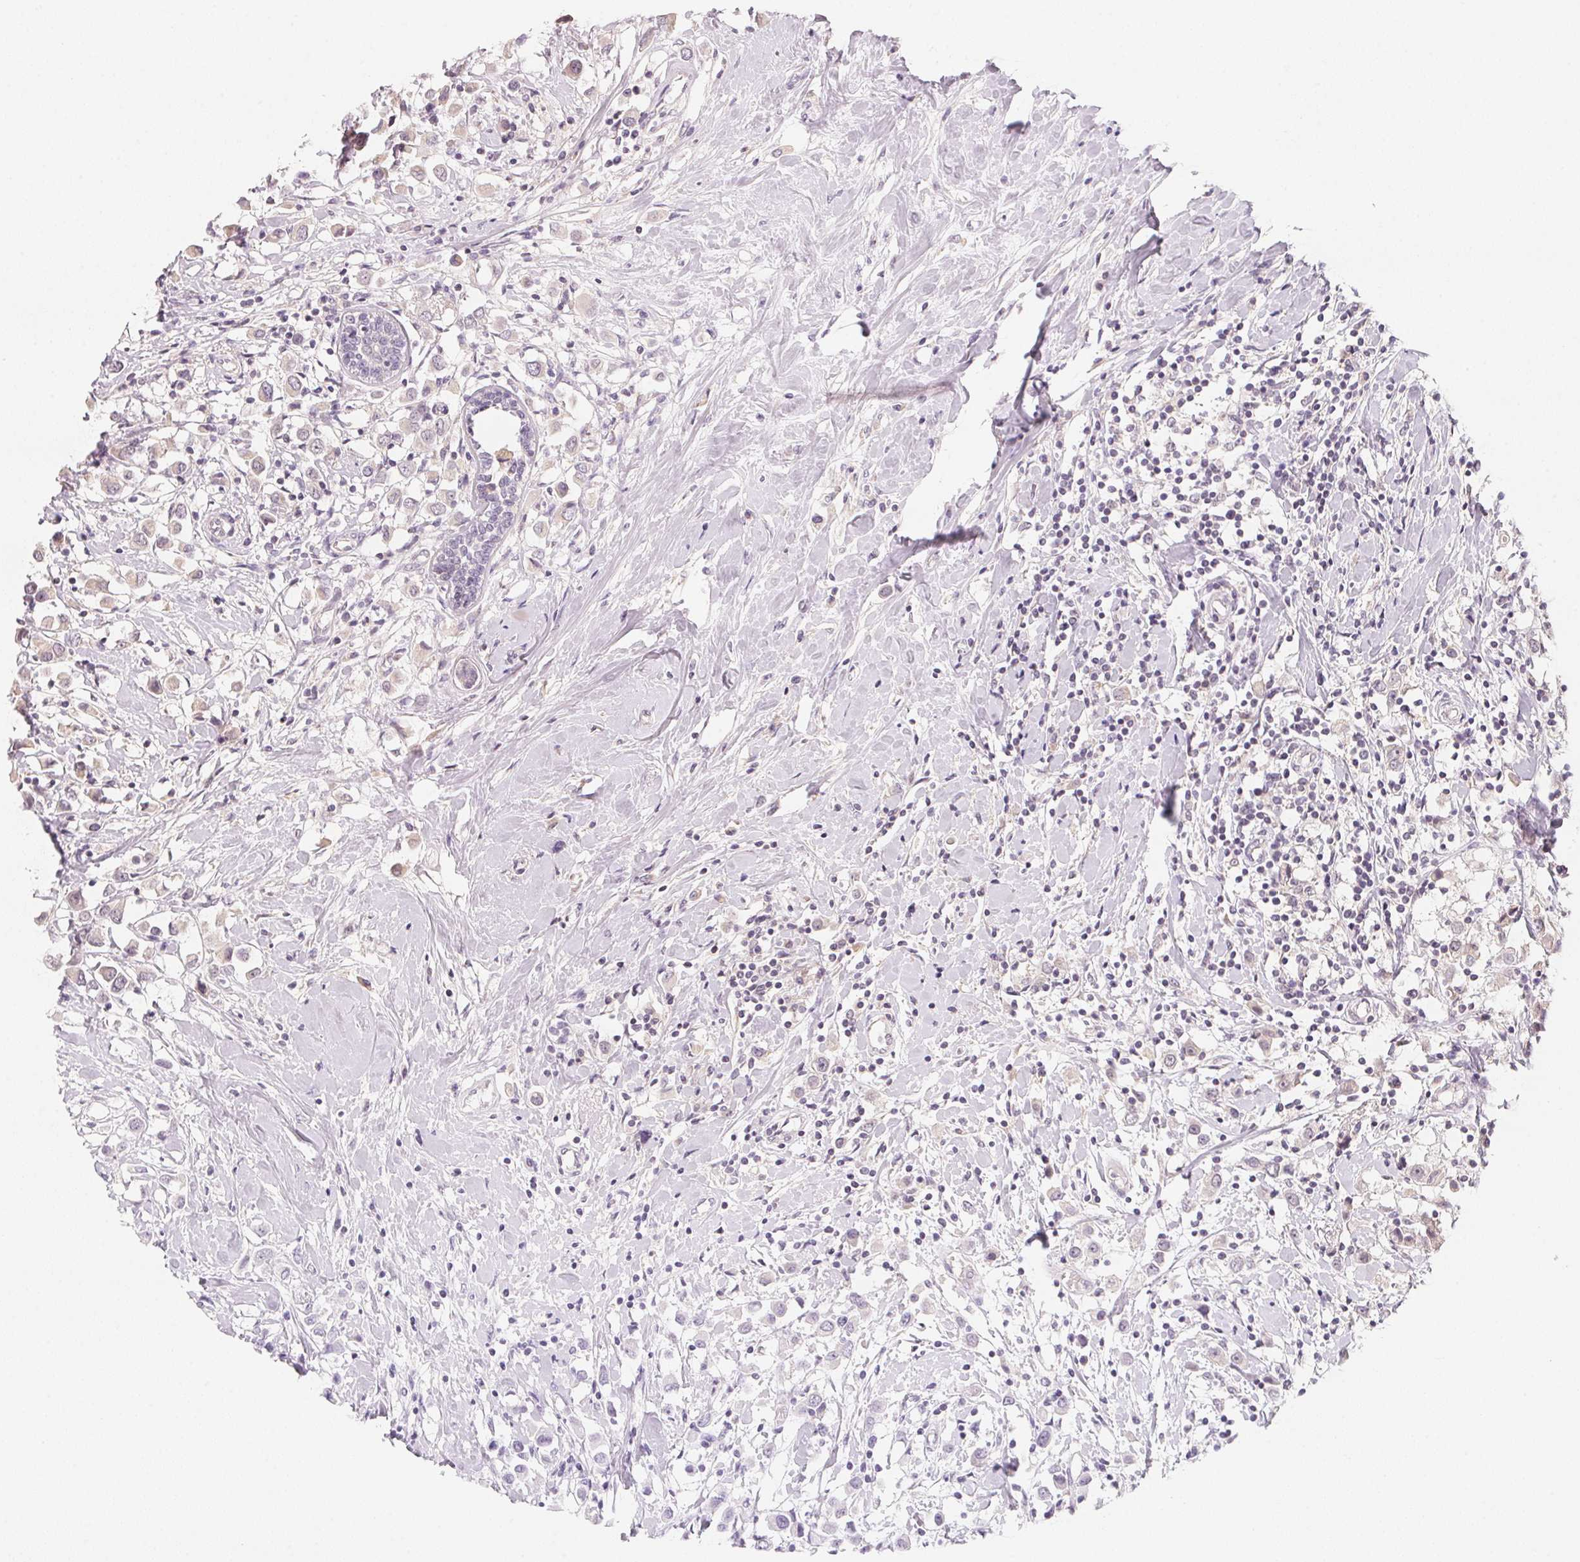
{"staining": {"intensity": "negative", "quantity": "none", "location": "none"}, "tissue": "breast cancer", "cell_type": "Tumor cells", "image_type": "cancer", "snomed": [{"axis": "morphology", "description": "Duct carcinoma"}, {"axis": "topography", "description": "Breast"}], "caption": "Histopathology image shows no significant protein staining in tumor cells of breast cancer (intraductal carcinoma).", "gene": "ANKRD31", "patient": {"sex": "female", "age": 61}}